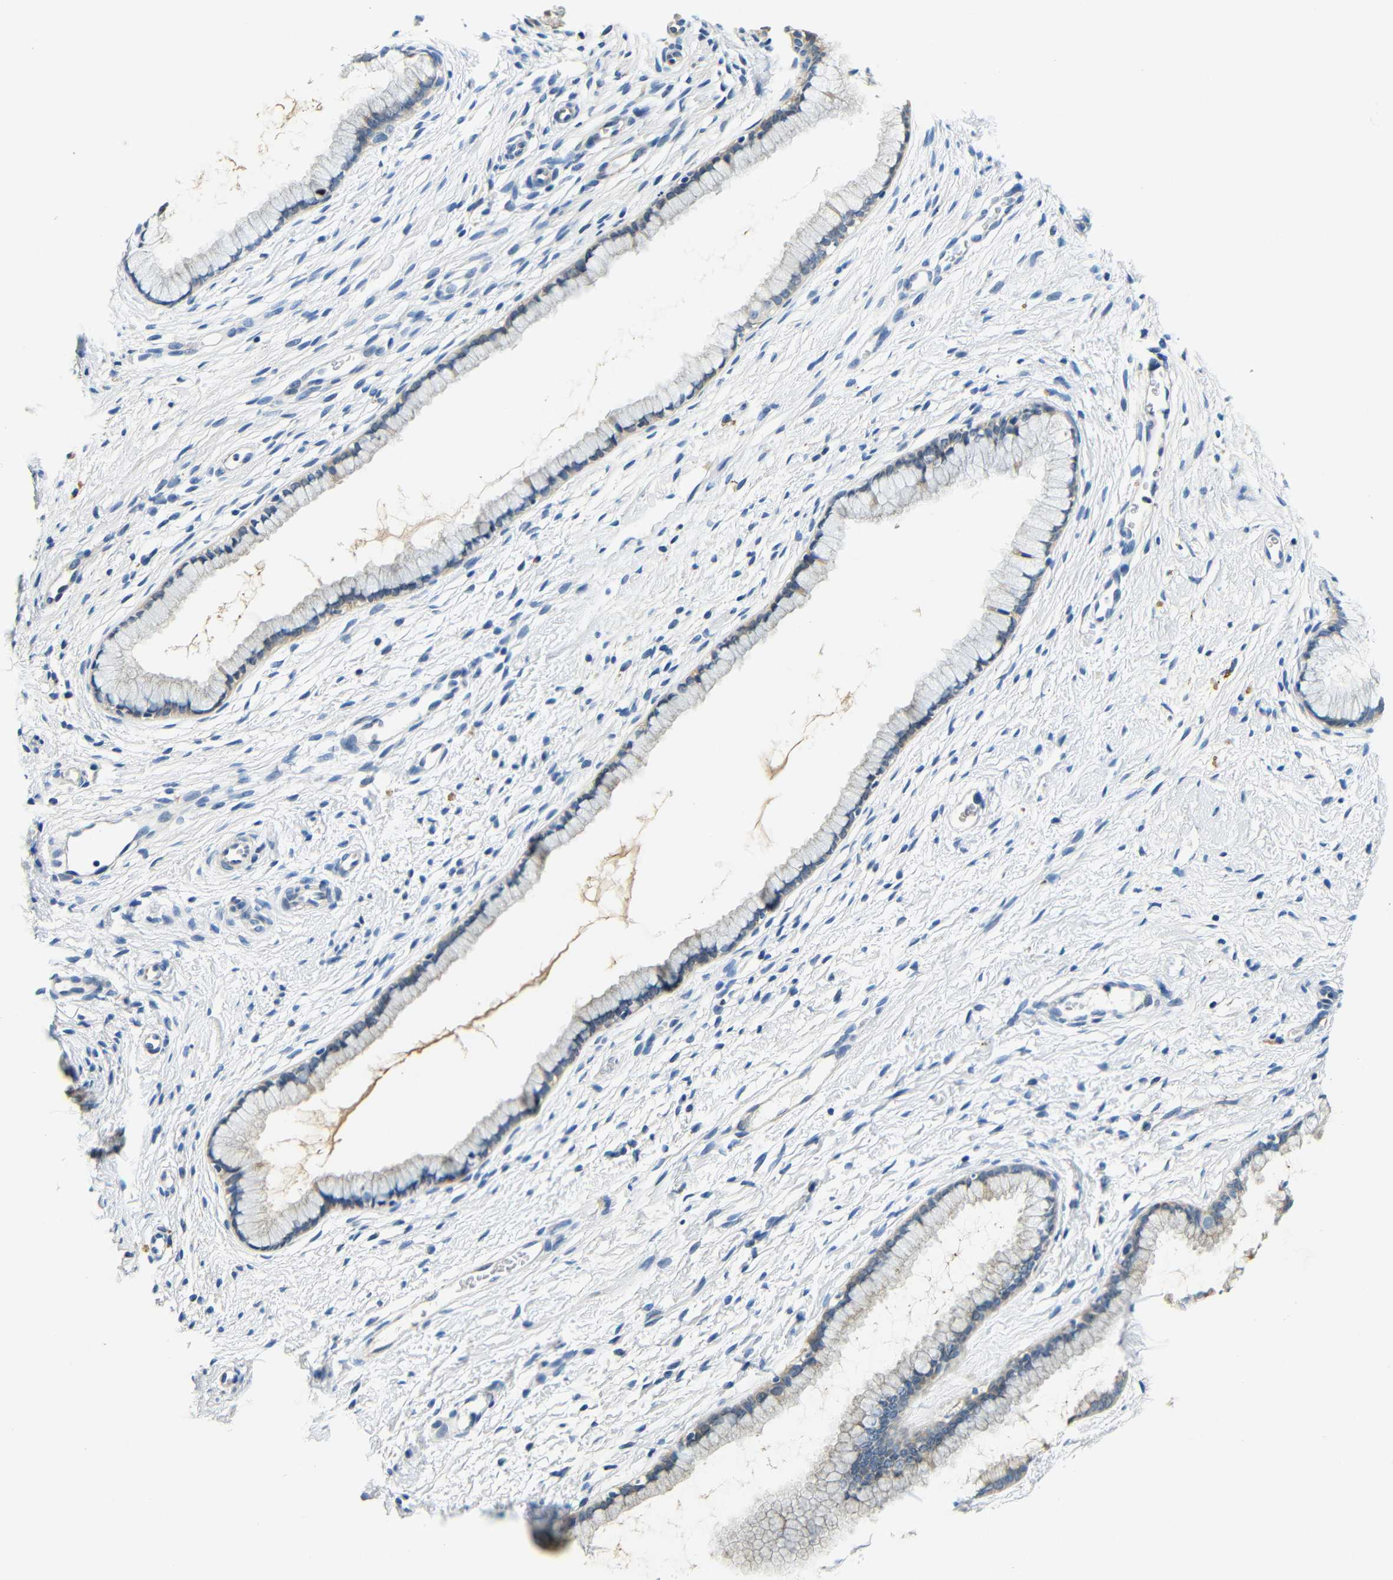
{"staining": {"intensity": "negative", "quantity": "none", "location": "none"}, "tissue": "cervix", "cell_type": "Glandular cells", "image_type": "normal", "snomed": [{"axis": "morphology", "description": "Normal tissue, NOS"}, {"axis": "topography", "description": "Cervix"}], "caption": "This is an immunohistochemistry (IHC) photomicrograph of unremarkable cervix. There is no staining in glandular cells.", "gene": "FMO5", "patient": {"sex": "female", "age": 65}}